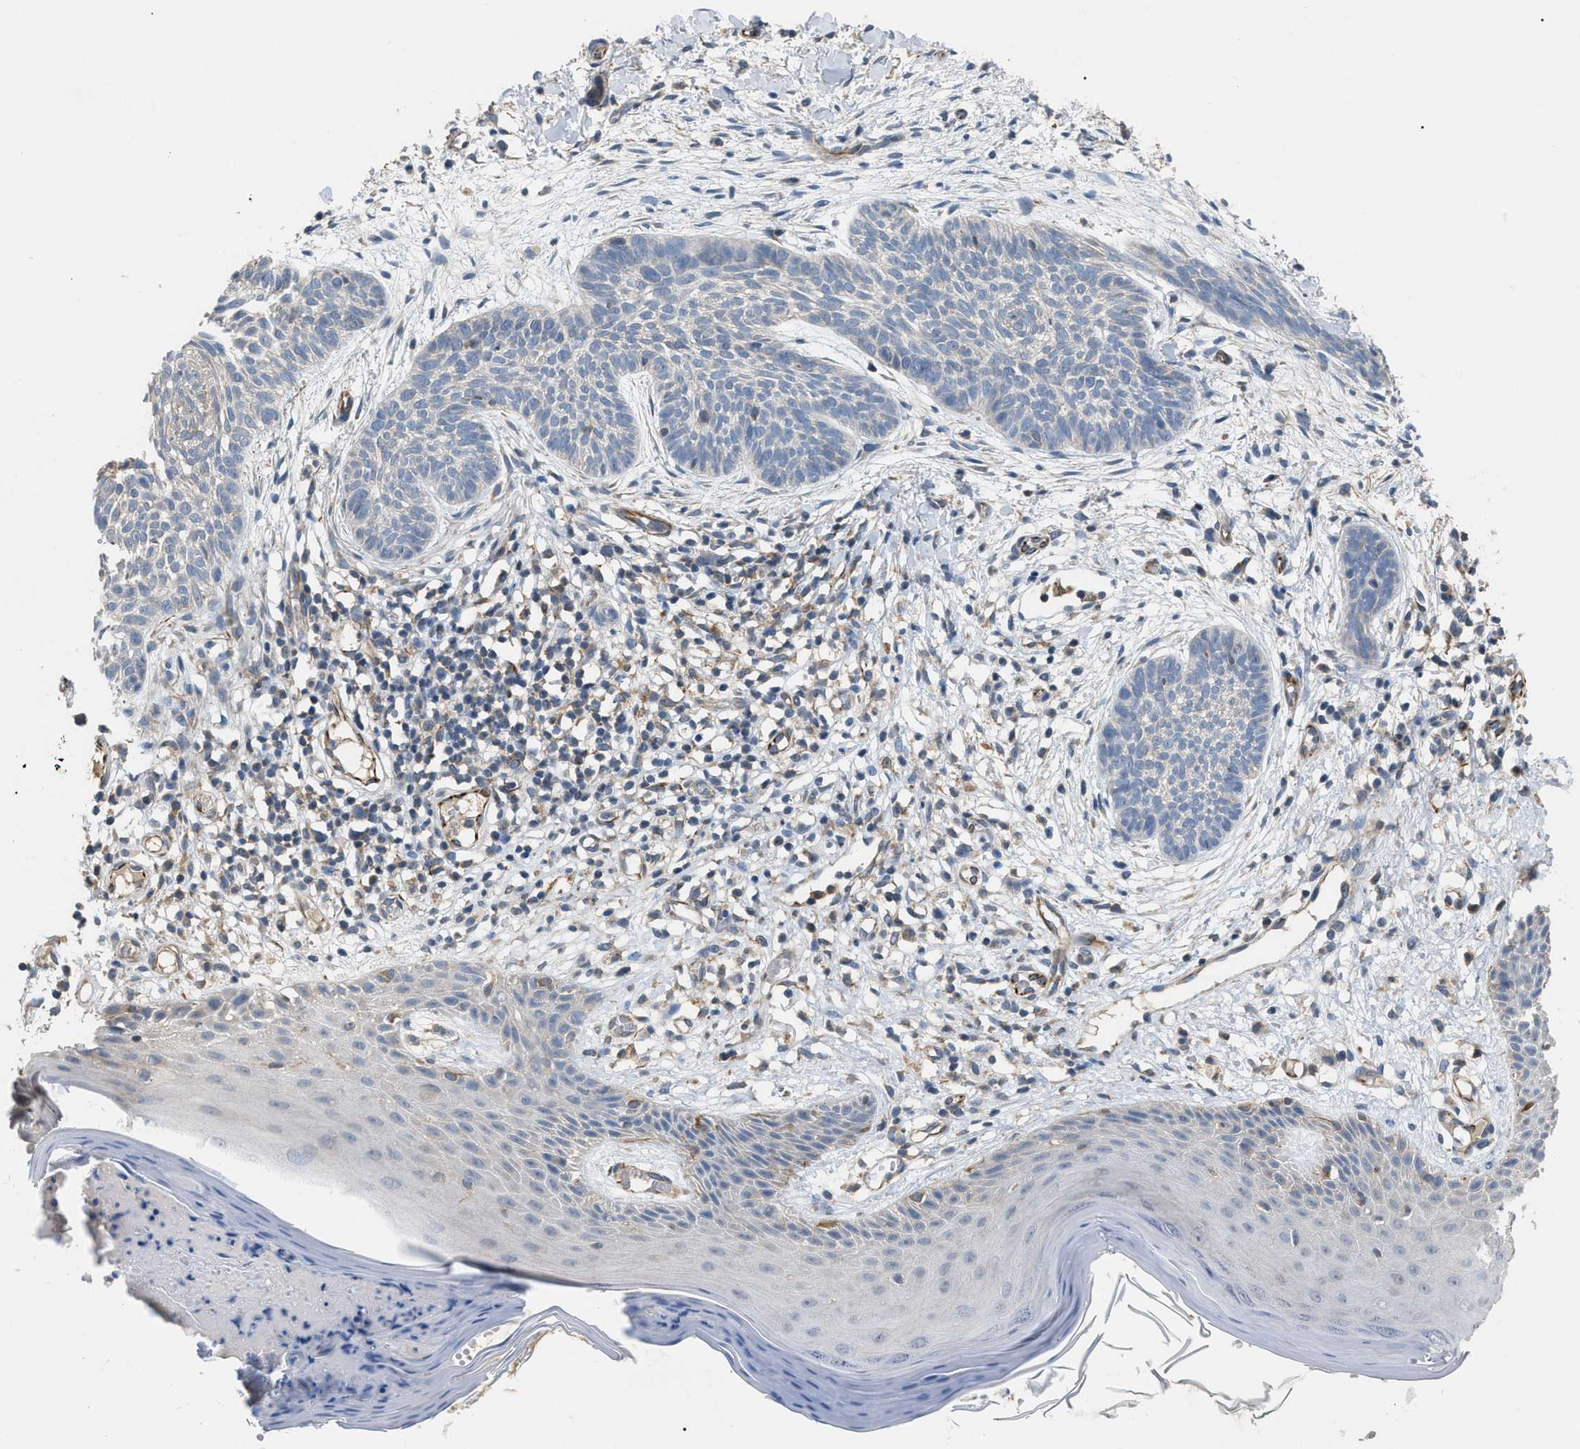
{"staining": {"intensity": "negative", "quantity": "none", "location": "none"}, "tissue": "skin cancer", "cell_type": "Tumor cells", "image_type": "cancer", "snomed": [{"axis": "morphology", "description": "Basal cell carcinoma"}, {"axis": "topography", "description": "Skin"}], "caption": "Tumor cells are negative for protein expression in human skin basal cell carcinoma. (DAB immunohistochemistry, high magnification).", "gene": "DHX58", "patient": {"sex": "female", "age": 59}}